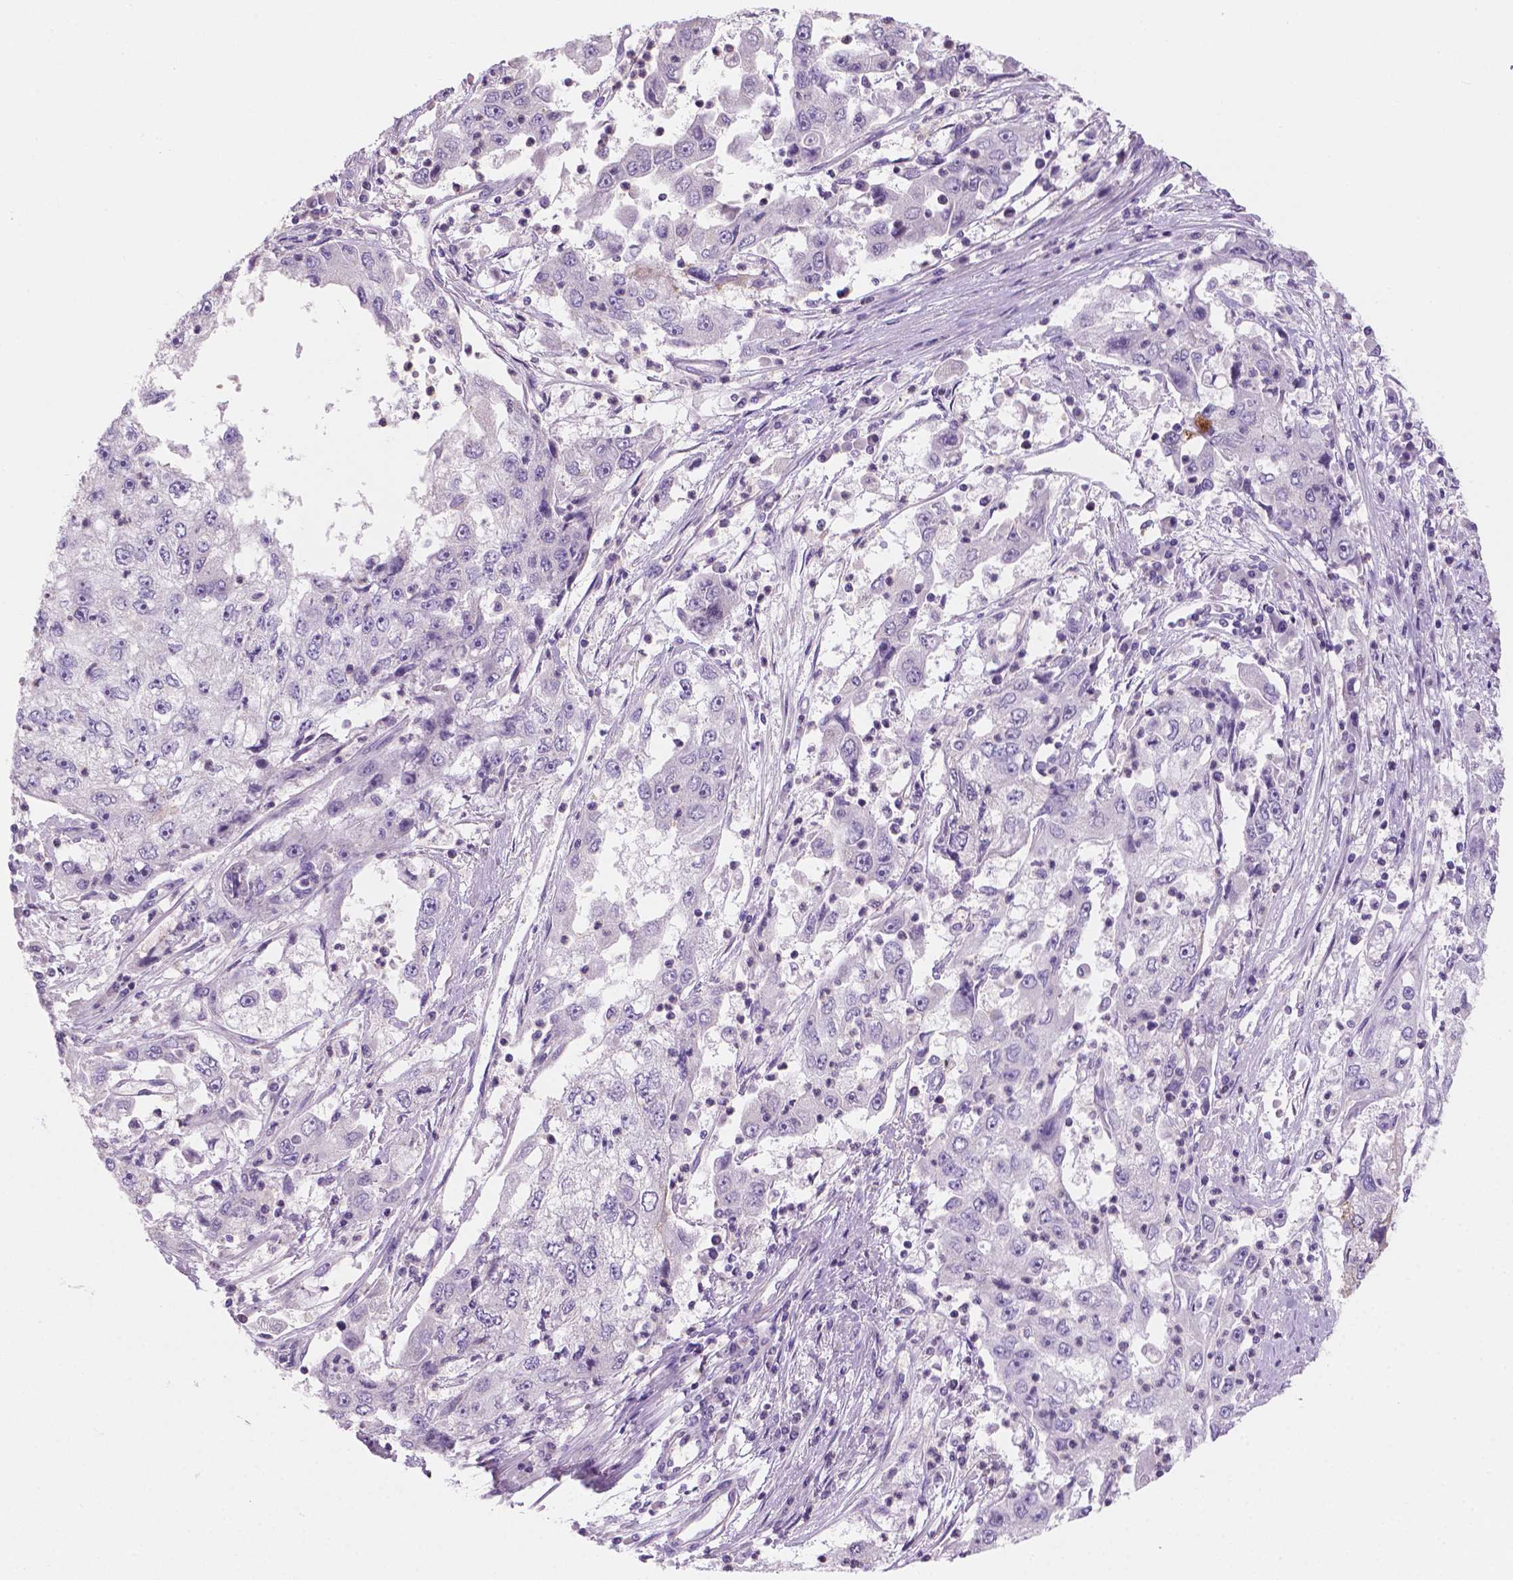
{"staining": {"intensity": "strong", "quantity": "<25%", "location": "cytoplasmic/membranous"}, "tissue": "cervical cancer", "cell_type": "Tumor cells", "image_type": "cancer", "snomed": [{"axis": "morphology", "description": "Squamous cell carcinoma, NOS"}, {"axis": "topography", "description": "Cervix"}], "caption": "The immunohistochemical stain highlights strong cytoplasmic/membranous positivity in tumor cells of cervical cancer (squamous cell carcinoma) tissue.", "gene": "SBSN", "patient": {"sex": "female", "age": 36}}